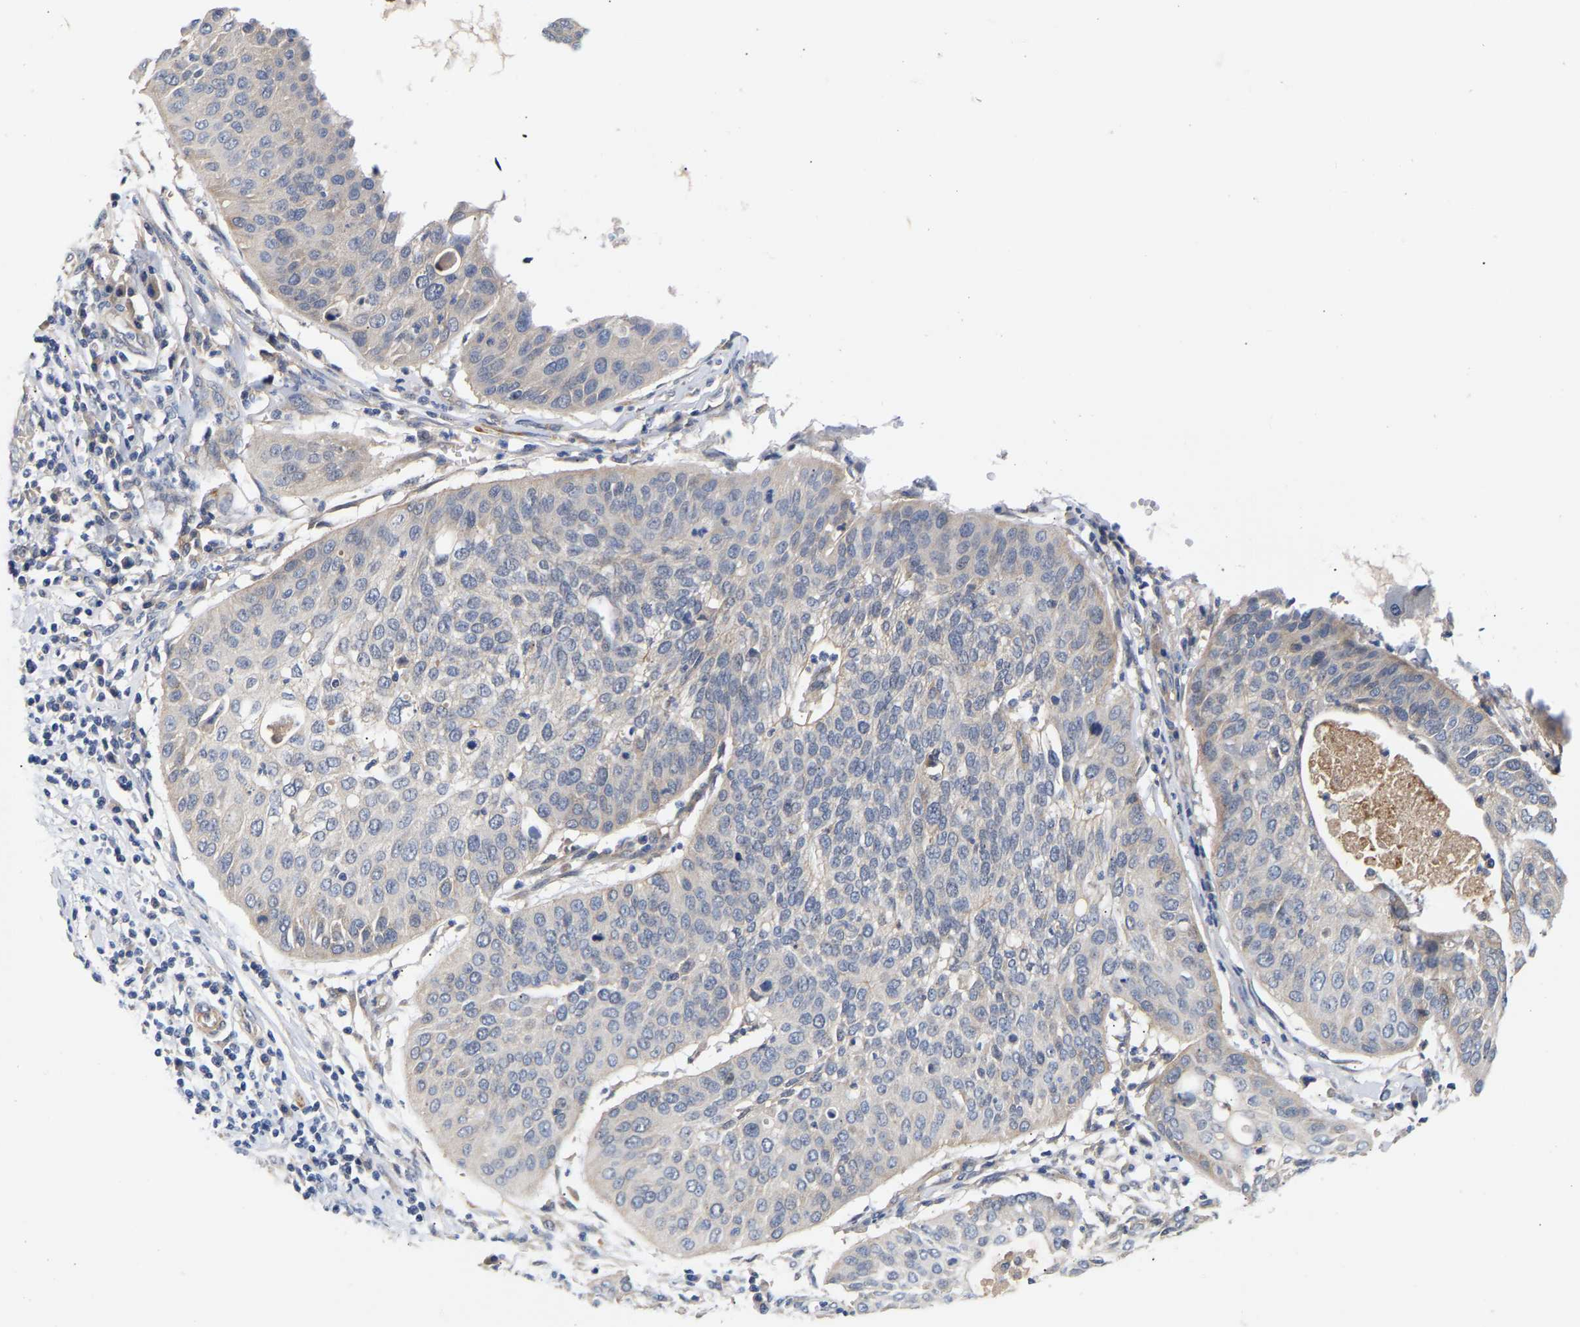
{"staining": {"intensity": "negative", "quantity": "none", "location": "none"}, "tissue": "cervical cancer", "cell_type": "Tumor cells", "image_type": "cancer", "snomed": [{"axis": "morphology", "description": "Normal tissue, NOS"}, {"axis": "morphology", "description": "Squamous cell carcinoma, NOS"}, {"axis": "topography", "description": "Cervix"}], "caption": "Immunohistochemical staining of human cervical cancer (squamous cell carcinoma) exhibits no significant expression in tumor cells. (Immunohistochemistry (ihc), brightfield microscopy, high magnification).", "gene": "KASH5", "patient": {"sex": "female", "age": 39}}